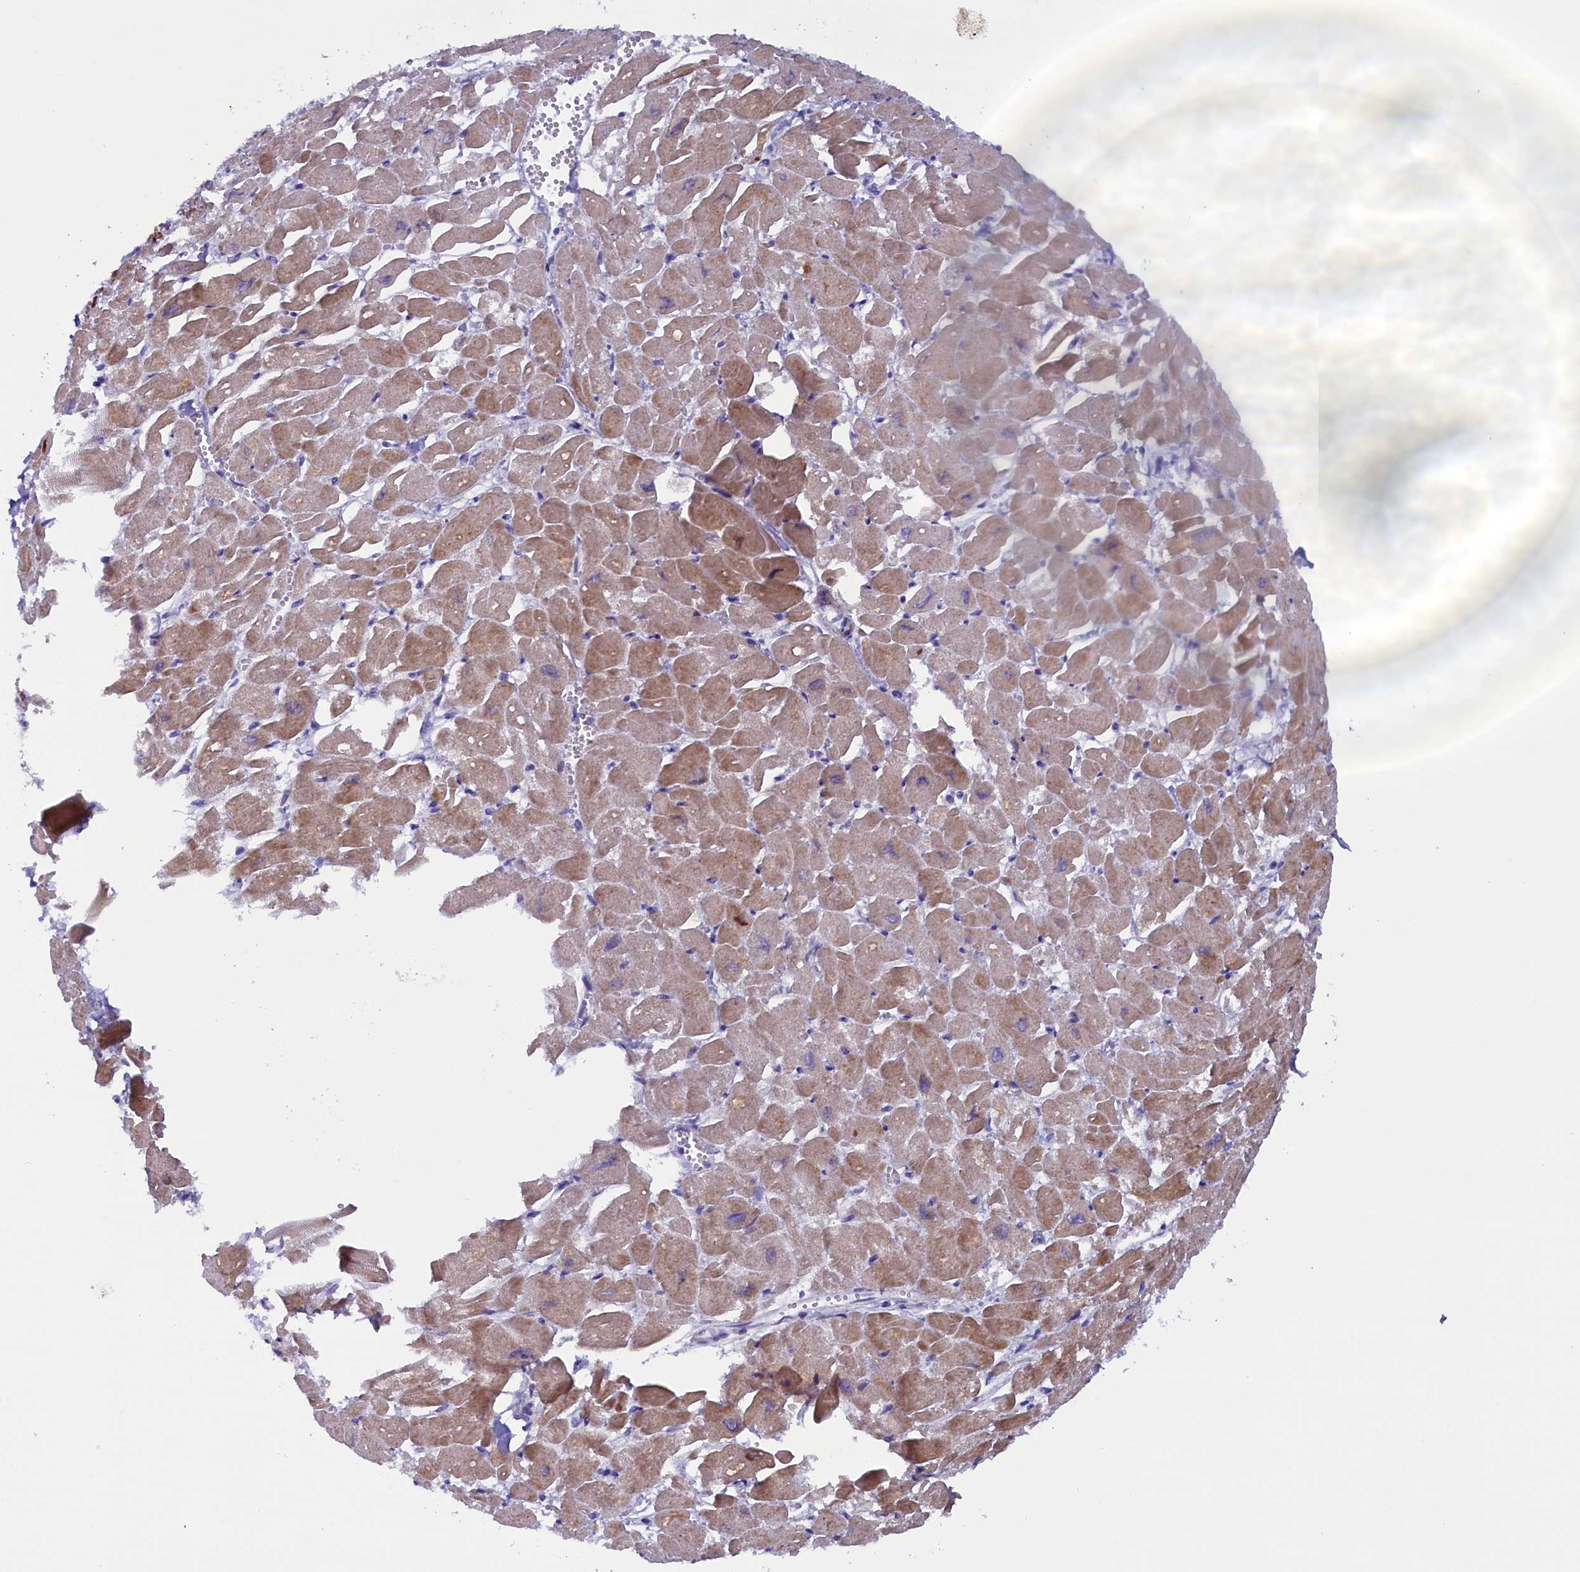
{"staining": {"intensity": "moderate", "quantity": ">75%", "location": "cytoplasmic/membranous"}, "tissue": "heart muscle", "cell_type": "Cardiomyocytes", "image_type": "normal", "snomed": [{"axis": "morphology", "description": "Normal tissue, NOS"}, {"axis": "topography", "description": "Heart"}], "caption": "A high-resolution histopathology image shows IHC staining of normal heart muscle, which demonstrates moderate cytoplasmic/membranous staining in approximately >75% of cardiomyocytes.", "gene": "RTTN", "patient": {"sex": "male", "age": 54}}